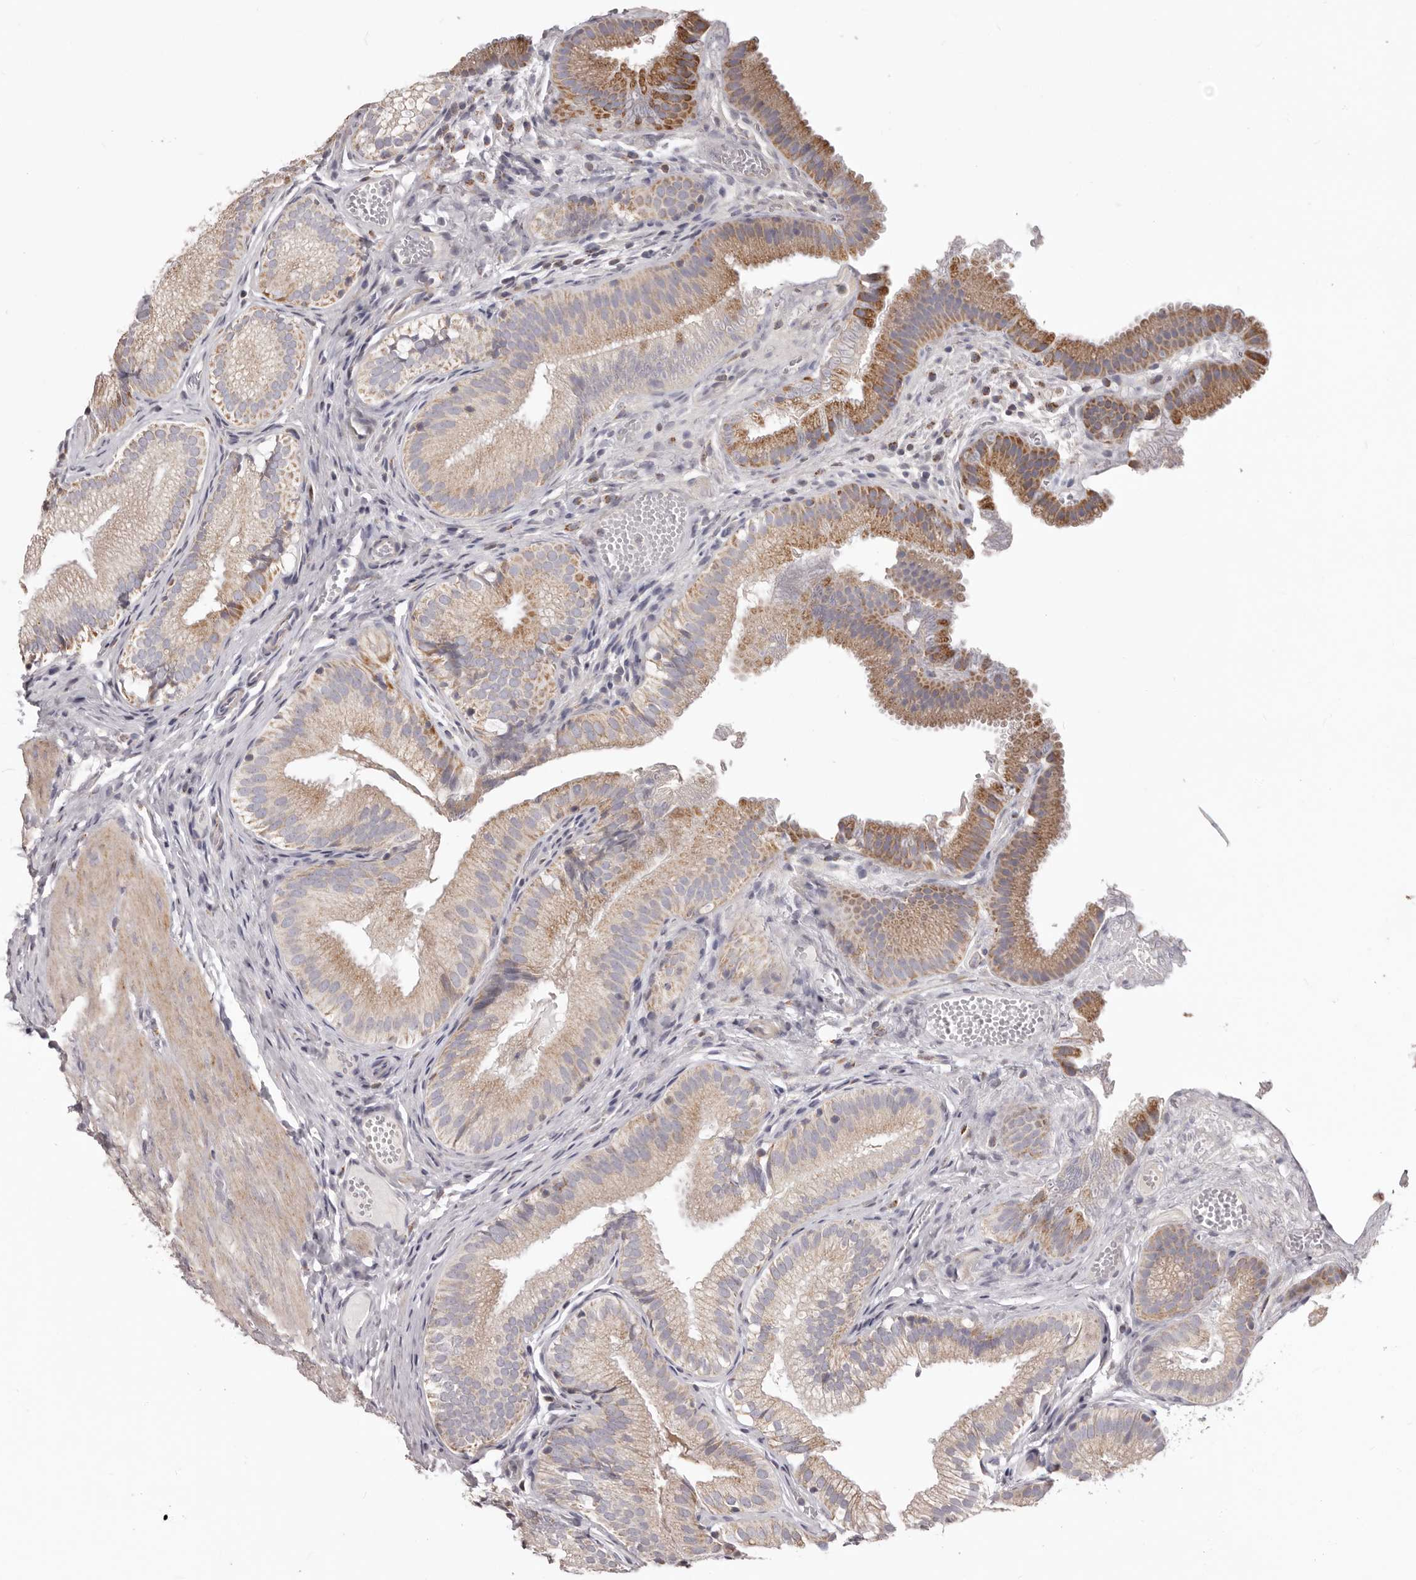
{"staining": {"intensity": "moderate", "quantity": ">75%", "location": "cytoplasmic/membranous"}, "tissue": "gallbladder", "cell_type": "Glandular cells", "image_type": "normal", "snomed": [{"axis": "morphology", "description": "Normal tissue, NOS"}, {"axis": "topography", "description": "Gallbladder"}], "caption": "Normal gallbladder reveals moderate cytoplasmic/membranous staining in approximately >75% of glandular cells, visualized by immunohistochemistry. Using DAB (3,3'-diaminobenzidine) (brown) and hematoxylin (blue) stains, captured at high magnification using brightfield microscopy.", "gene": "PRMT2", "patient": {"sex": "female", "age": 30}}